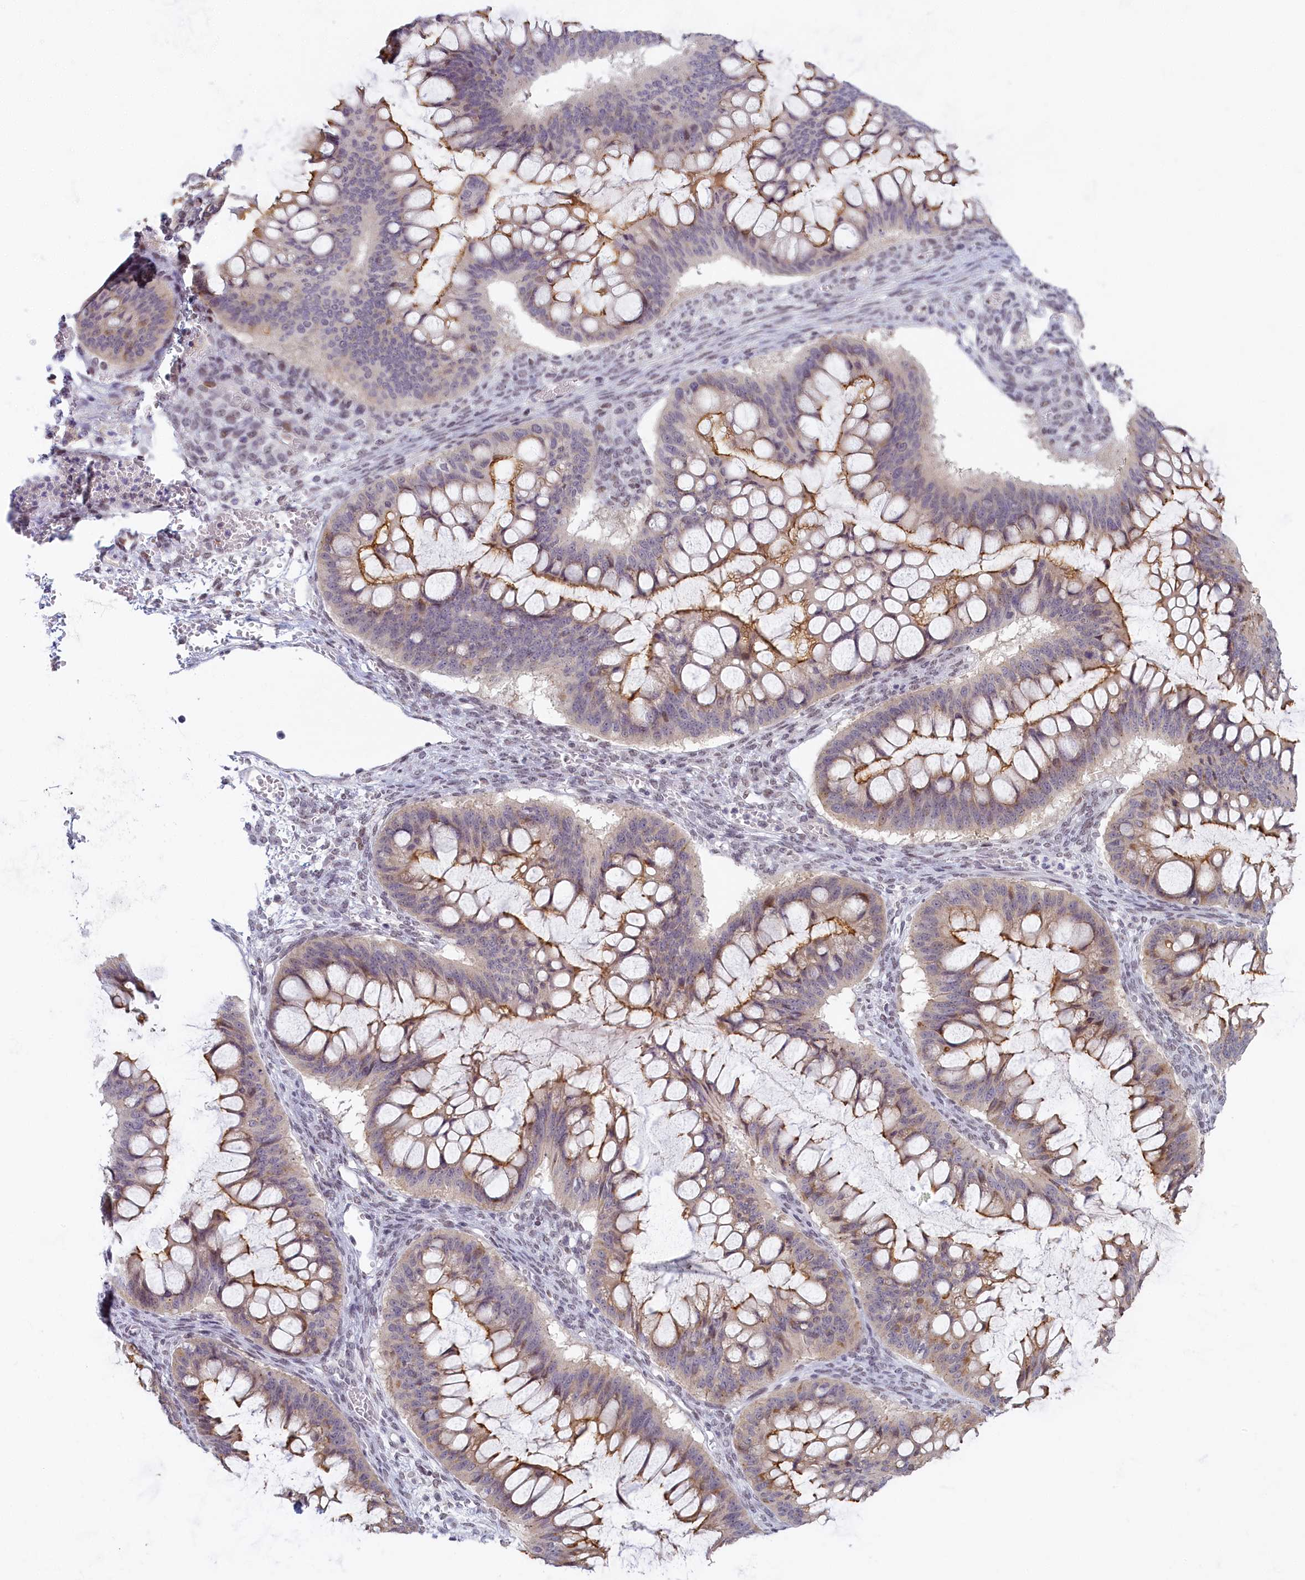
{"staining": {"intensity": "moderate", "quantity": ">75%", "location": "cytoplasmic/membranous"}, "tissue": "ovarian cancer", "cell_type": "Tumor cells", "image_type": "cancer", "snomed": [{"axis": "morphology", "description": "Cystadenocarcinoma, mucinous, NOS"}, {"axis": "topography", "description": "Ovary"}], "caption": "Approximately >75% of tumor cells in ovarian mucinous cystadenocarcinoma show moderate cytoplasmic/membranous protein expression as visualized by brown immunohistochemical staining.", "gene": "SEC31B", "patient": {"sex": "female", "age": 73}}